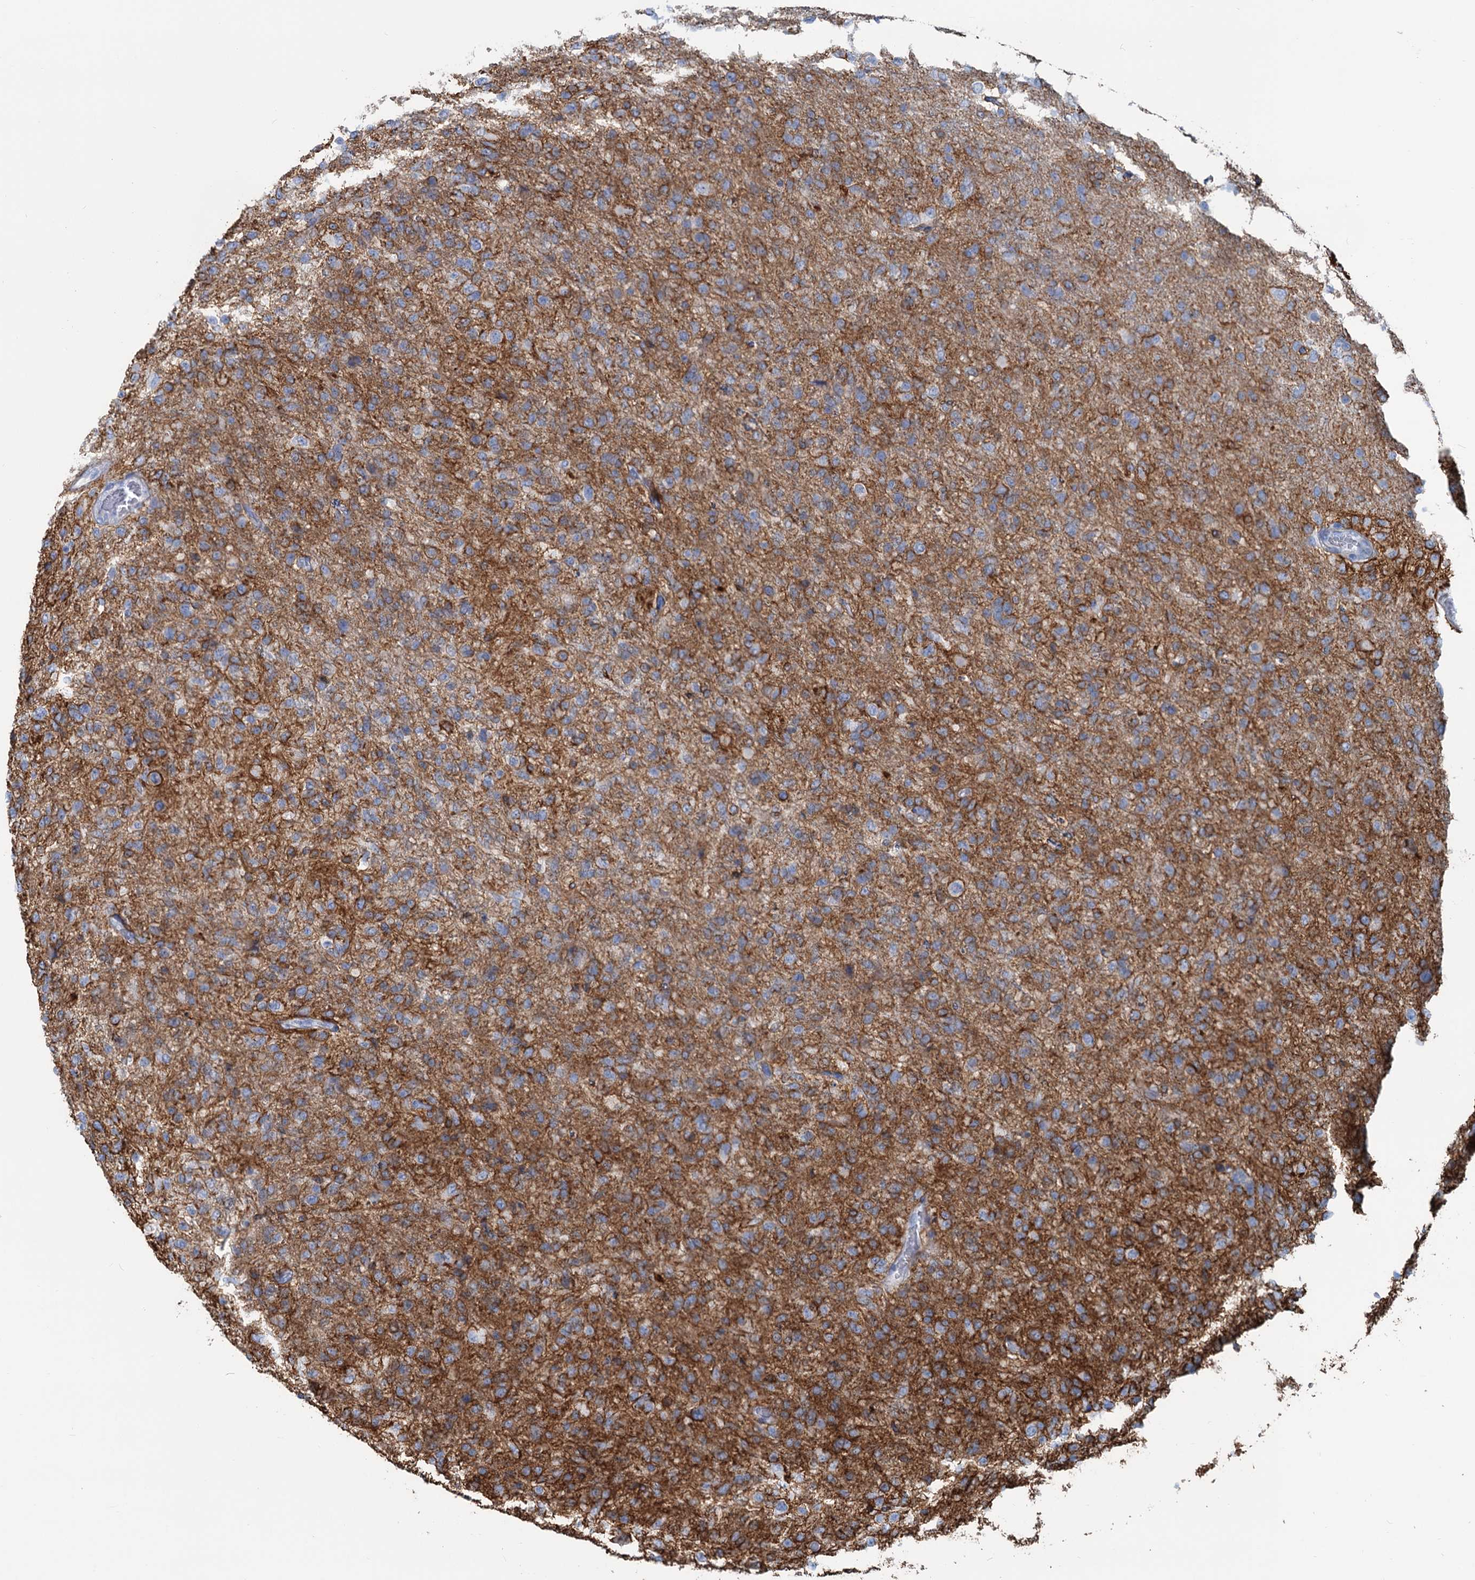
{"staining": {"intensity": "negative", "quantity": "none", "location": "none"}, "tissue": "glioma", "cell_type": "Tumor cells", "image_type": "cancer", "snomed": [{"axis": "morphology", "description": "Glioma, malignant, High grade"}, {"axis": "topography", "description": "Brain"}], "caption": "Immunohistochemical staining of glioma demonstrates no significant expression in tumor cells.", "gene": "SLC1A3", "patient": {"sex": "female", "age": 74}}